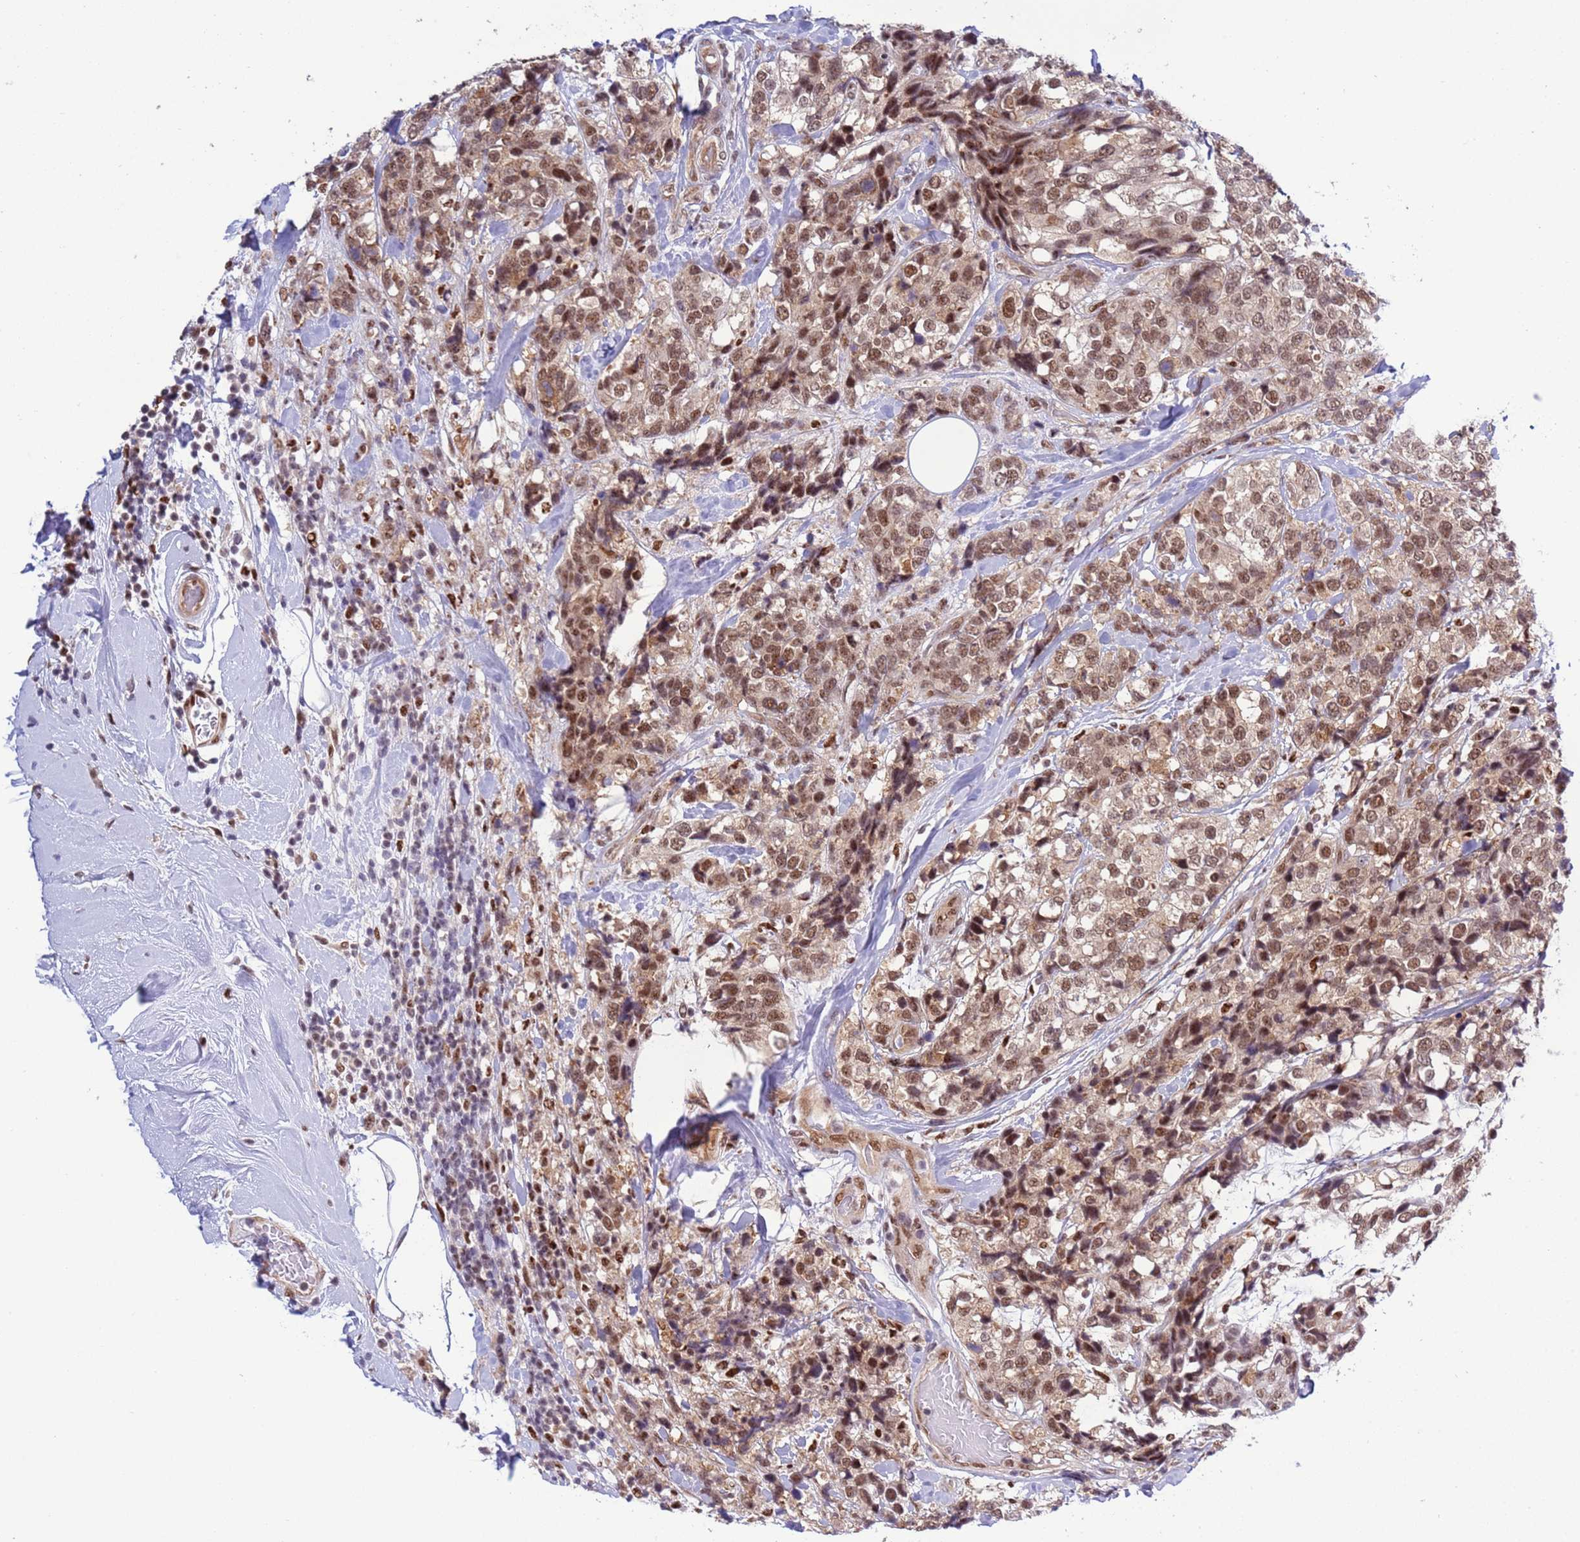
{"staining": {"intensity": "moderate", "quantity": ">75%", "location": "nuclear"}, "tissue": "breast cancer", "cell_type": "Tumor cells", "image_type": "cancer", "snomed": [{"axis": "morphology", "description": "Lobular carcinoma"}, {"axis": "topography", "description": "Breast"}], "caption": "High-power microscopy captured an IHC histopathology image of breast cancer, revealing moderate nuclear staining in approximately >75% of tumor cells.", "gene": "PRPF6", "patient": {"sex": "female", "age": 59}}